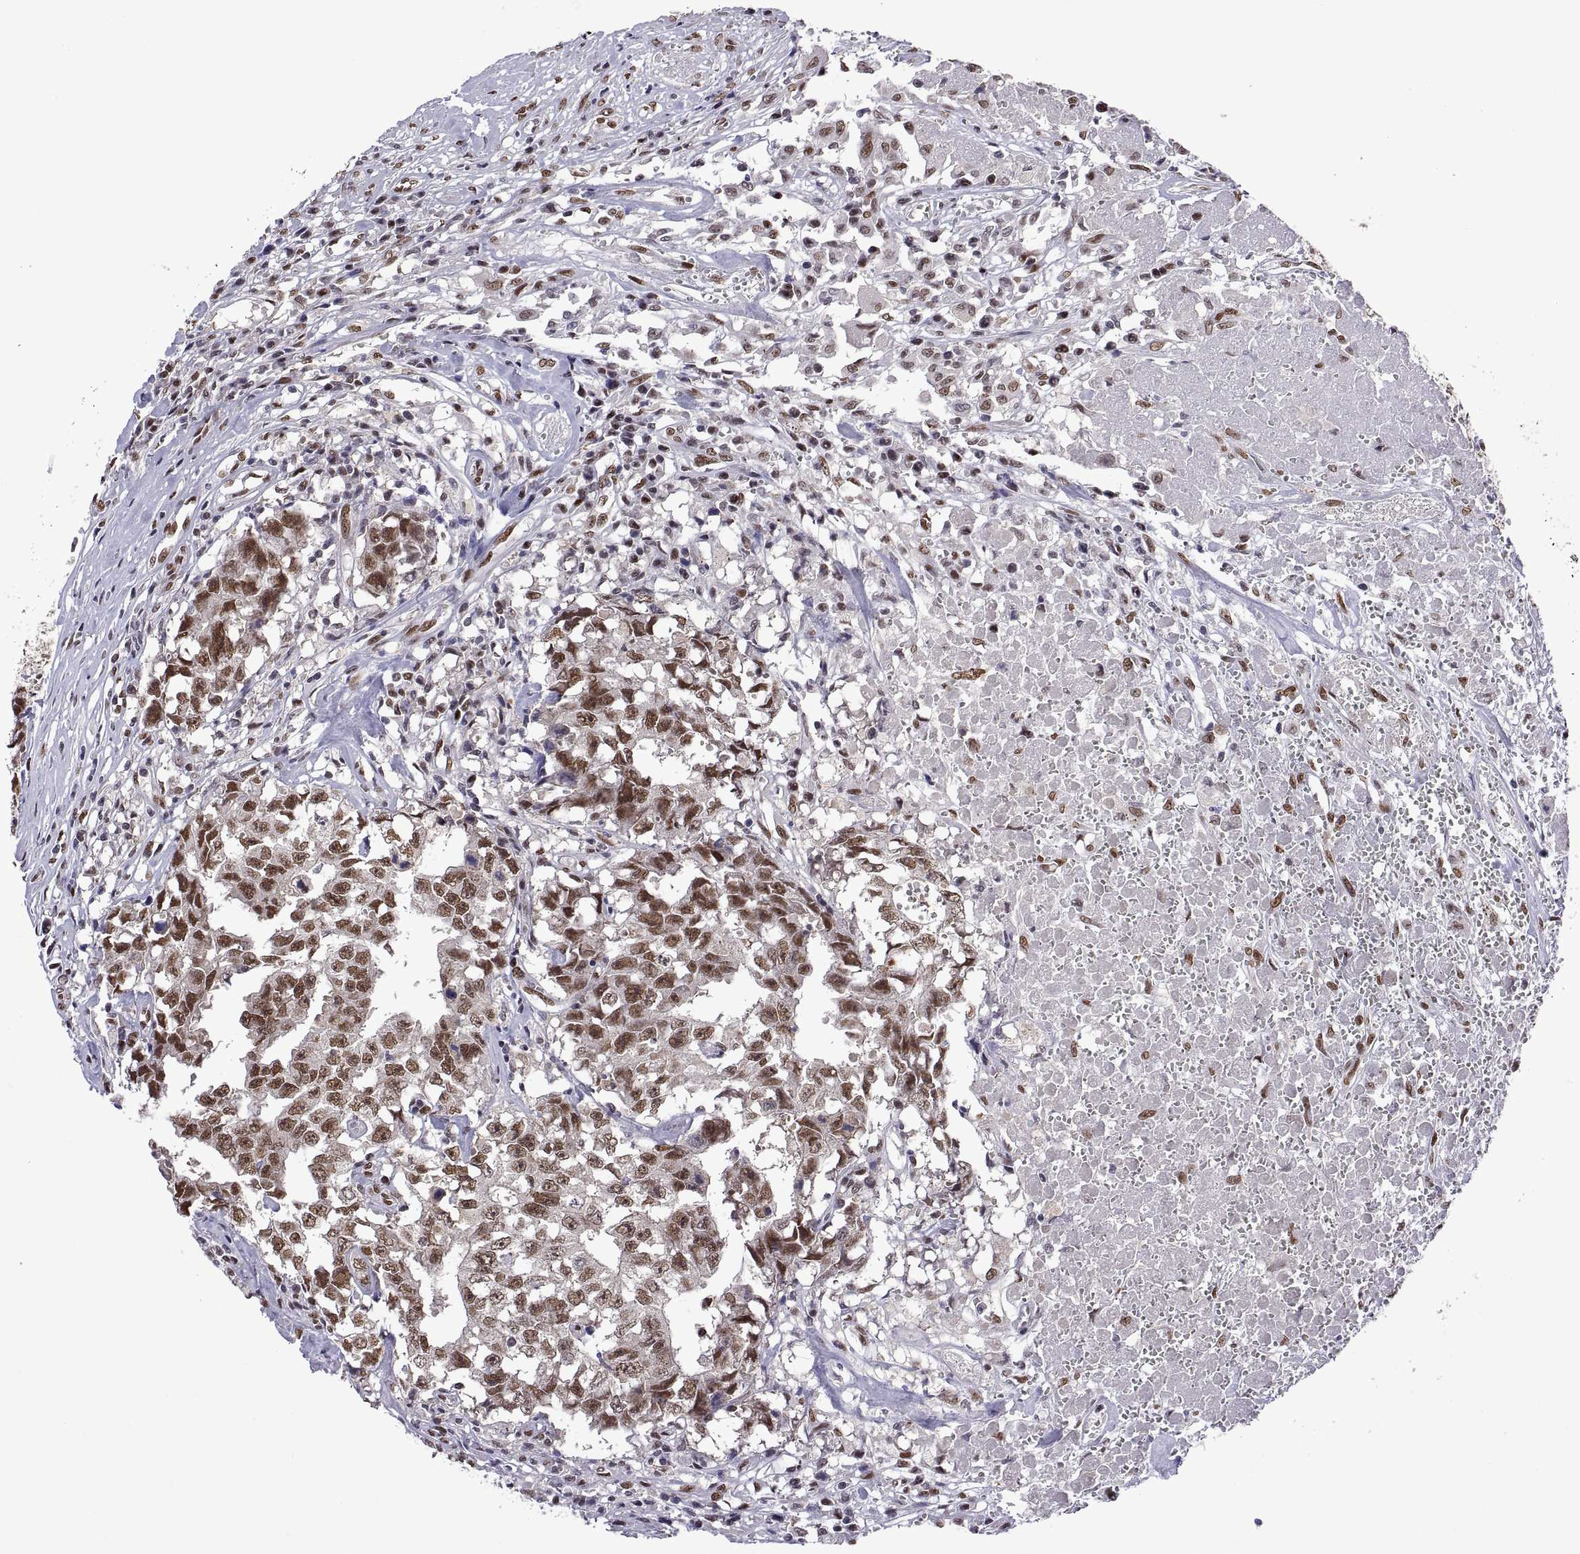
{"staining": {"intensity": "moderate", "quantity": ">75%", "location": "nuclear"}, "tissue": "testis cancer", "cell_type": "Tumor cells", "image_type": "cancer", "snomed": [{"axis": "morphology", "description": "Carcinoma, Embryonal, NOS"}, {"axis": "topography", "description": "Testis"}], "caption": "Brown immunohistochemical staining in embryonal carcinoma (testis) shows moderate nuclear expression in approximately >75% of tumor cells.", "gene": "NR4A1", "patient": {"sex": "male", "age": 36}}